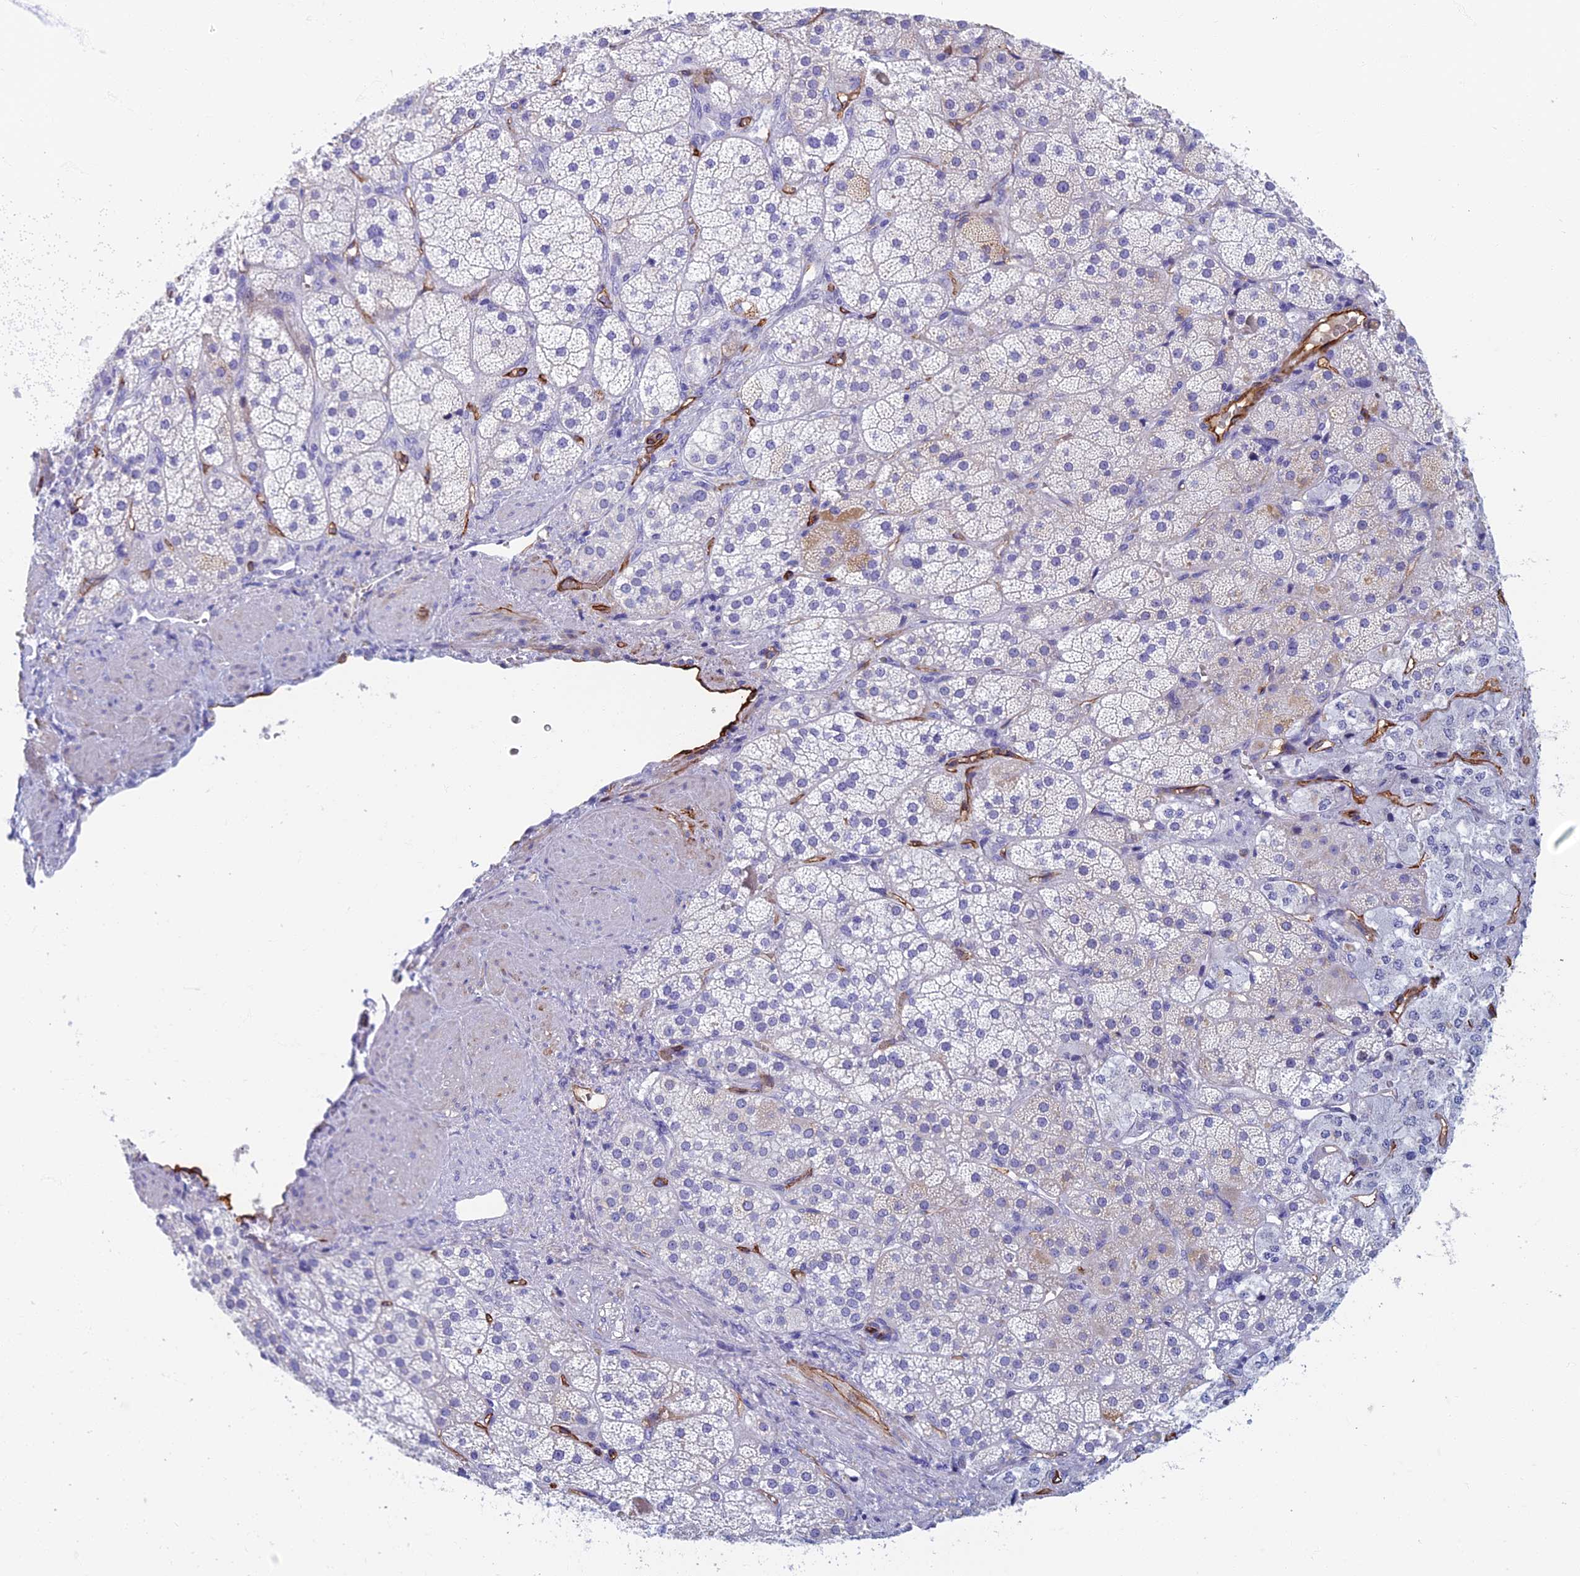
{"staining": {"intensity": "weak", "quantity": "<25%", "location": "cytoplasmic/membranous"}, "tissue": "adrenal gland", "cell_type": "Glandular cells", "image_type": "normal", "snomed": [{"axis": "morphology", "description": "Normal tissue, NOS"}, {"axis": "topography", "description": "Adrenal gland"}], "caption": "Glandular cells are negative for brown protein staining in benign adrenal gland. (DAB (3,3'-diaminobenzidine) immunohistochemistry visualized using brightfield microscopy, high magnification).", "gene": "ETFRF1", "patient": {"sex": "male", "age": 57}}